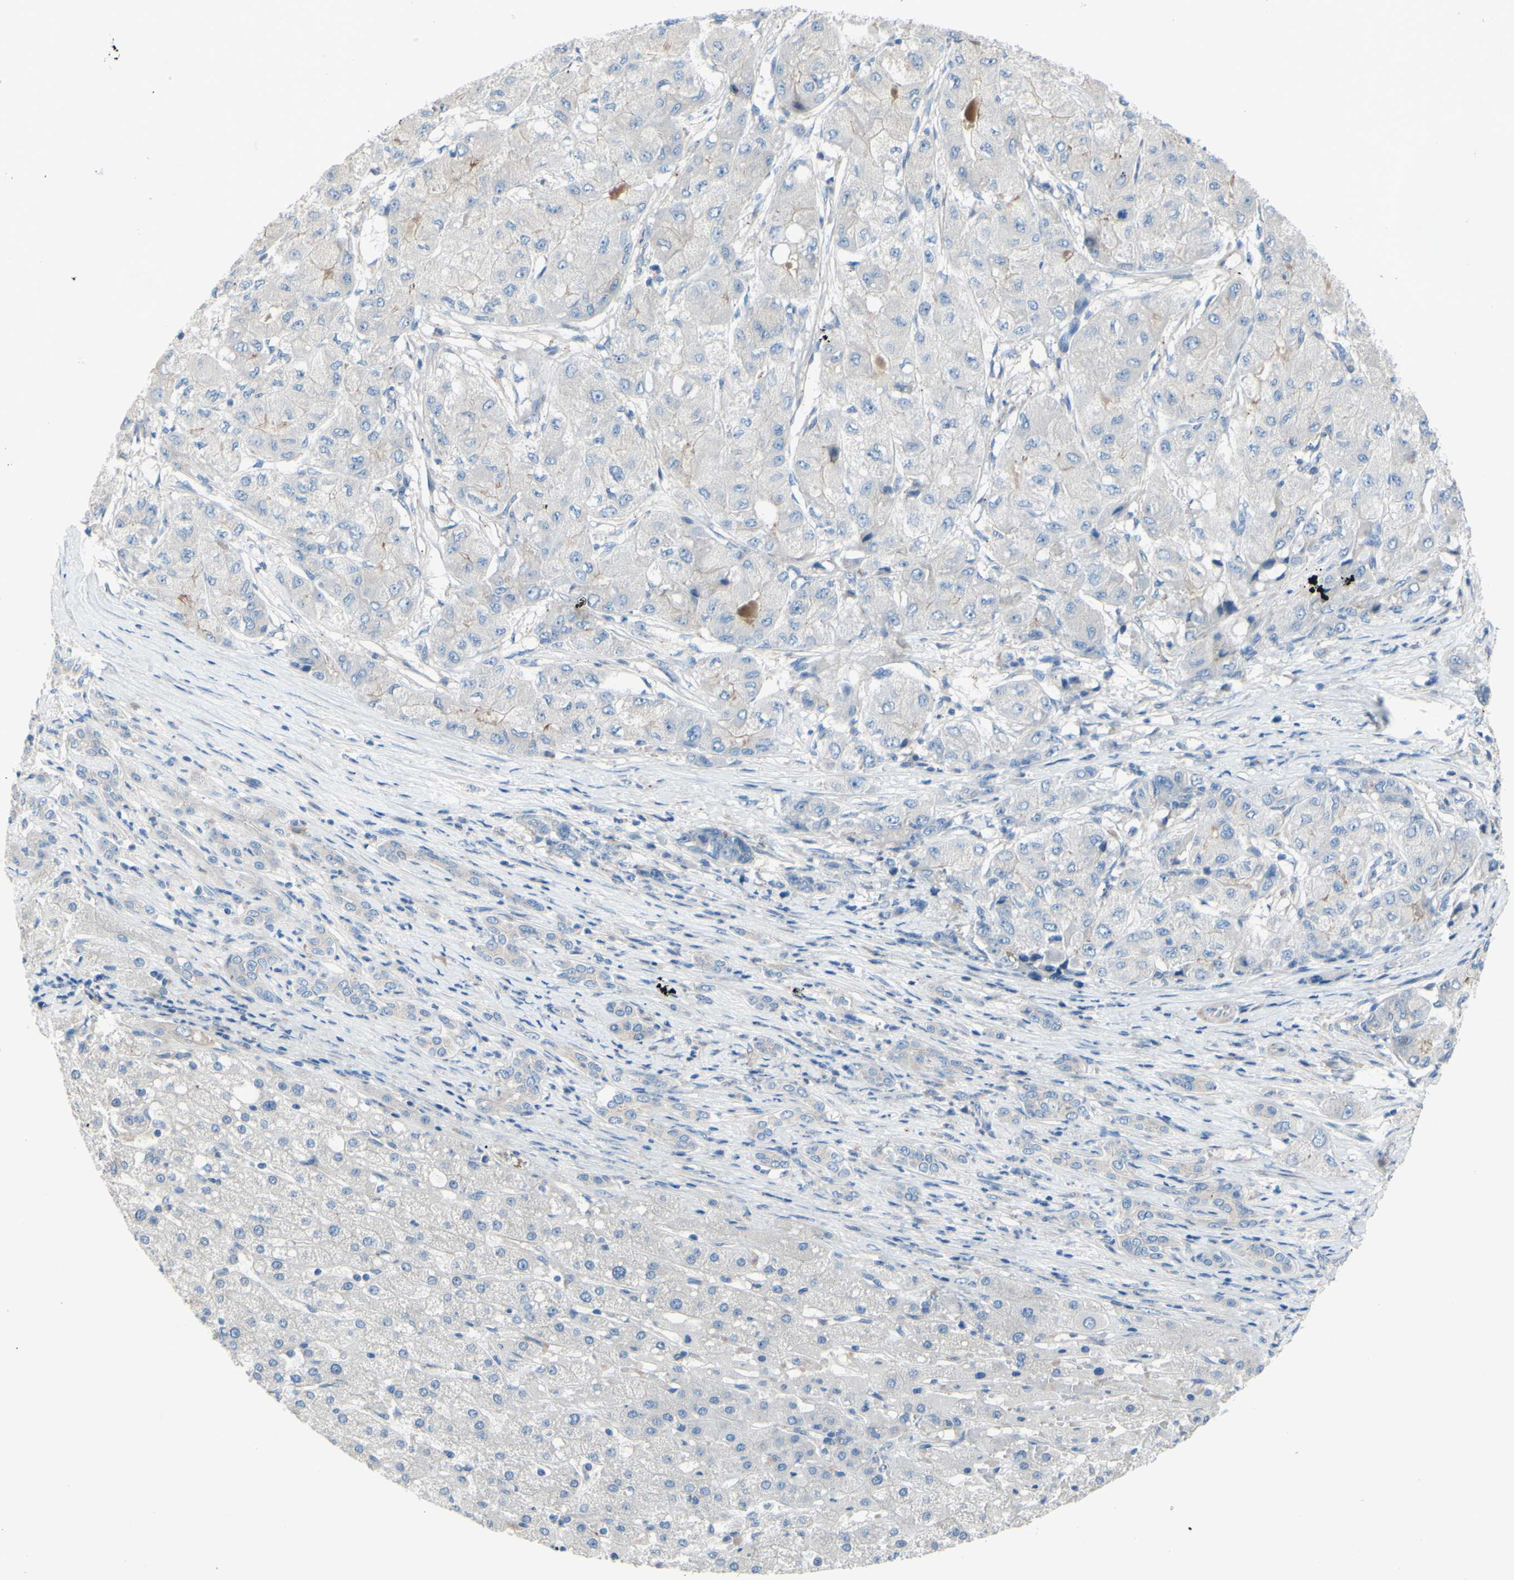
{"staining": {"intensity": "negative", "quantity": "none", "location": "none"}, "tissue": "liver cancer", "cell_type": "Tumor cells", "image_type": "cancer", "snomed": [{"axis": "morphology", "description": "Carcinoma, Hepatocellular, NOS"}, {"axis": "topography", "description": "Liver"}], "caption": "Liver cancer (hepatocellular carcinoma) was stained to show a protein in brown. There is no significant positivity in tumor cells.", "gene": "TMEM59L", "patient": {"sex": "male", "age": 80}}